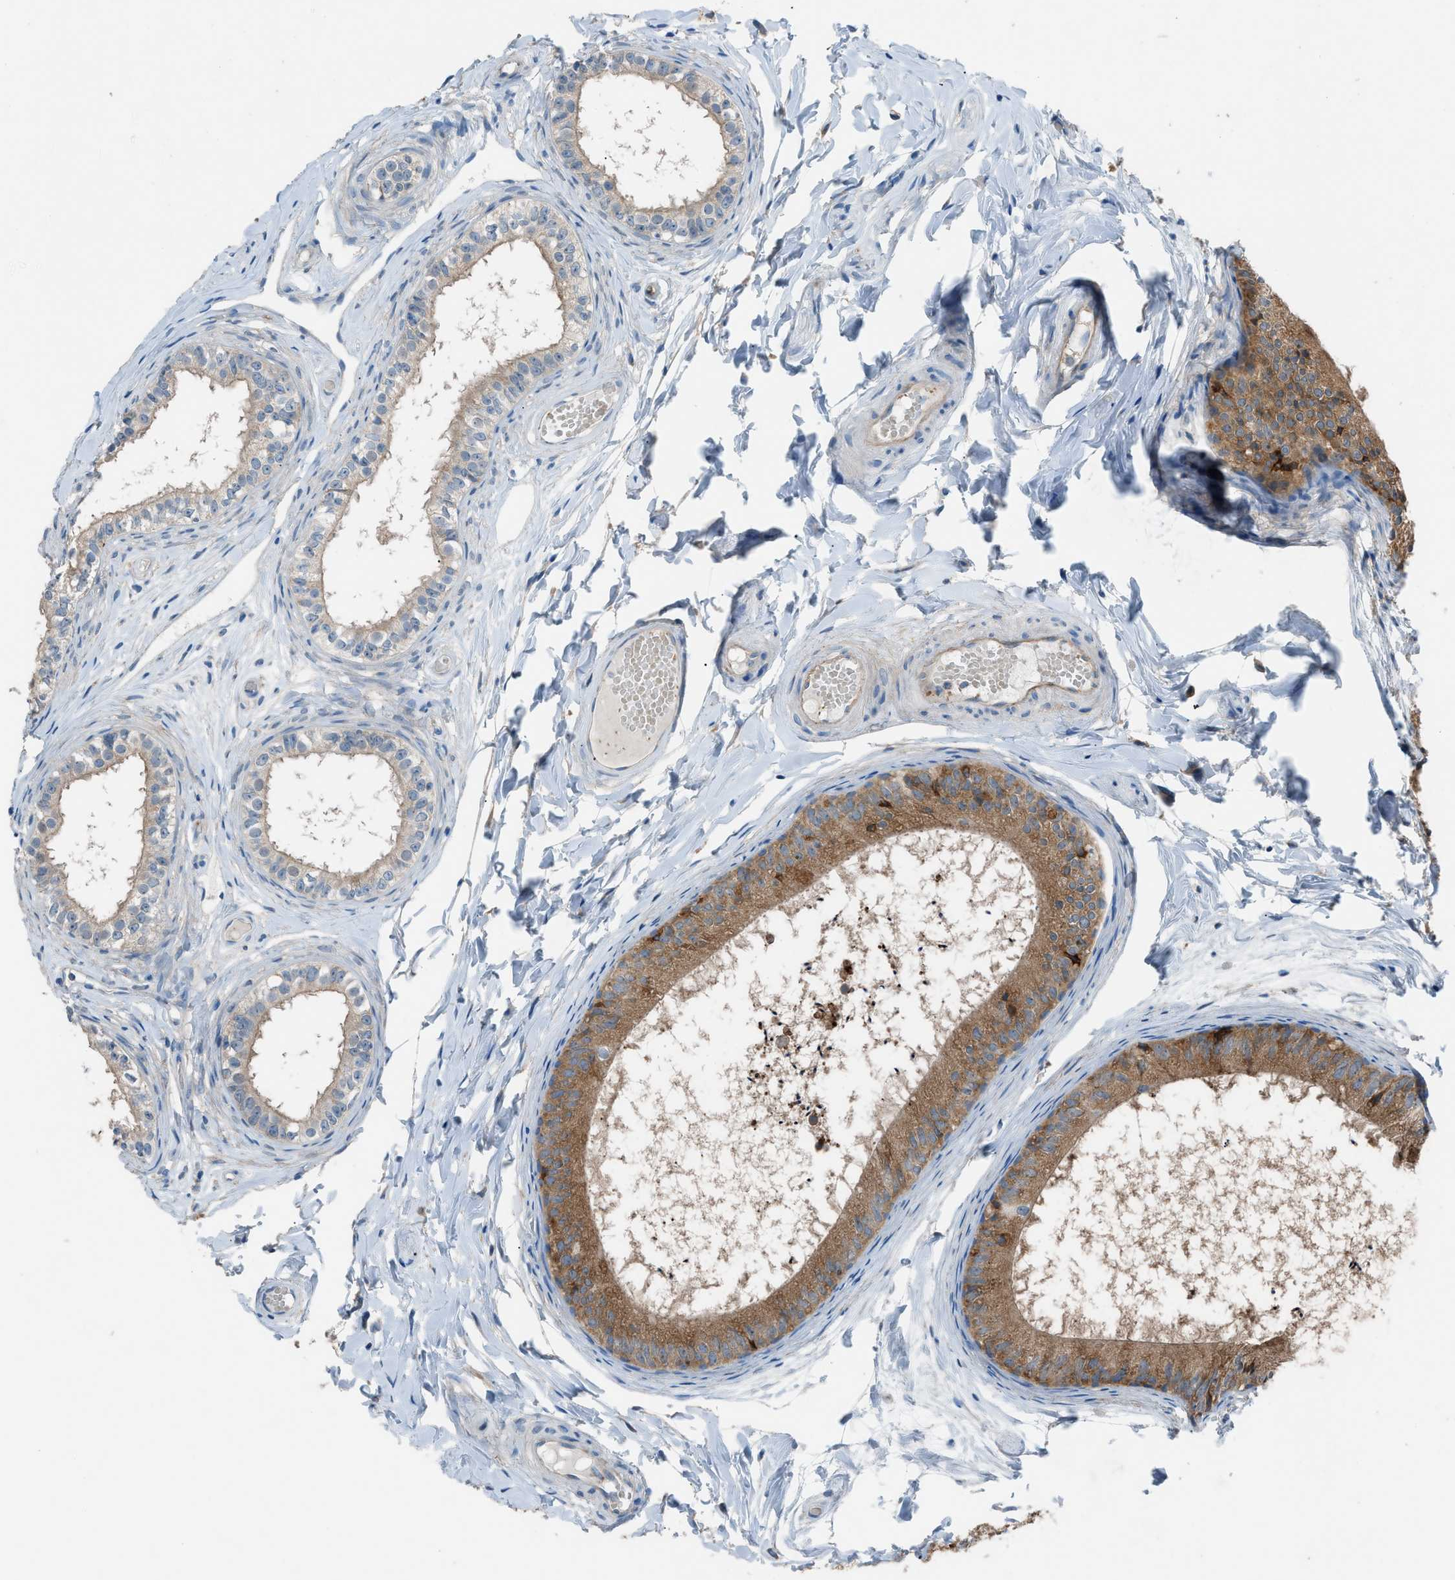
{"staining": {"intensity": "moderate", "quantity": ">75%", "location": "cytoplasmic/membranous"}, "tissue": "epididymis", "cell_type": "Glandular cells", "image_type": "normal", "snomed": [{"axis": "morphology", "description": "Normal tissue, NOS"}, {"axis": "topography", "description": "Epididymis"}], "caption": "High-magnification brightfield microscopy of benign epididymis stained with DAB (brown) and counterstained with hematoxylin (blue). glandular cells exhibit moderate cytoplasmic/membranous expression is identified in about>75% of cells.", "gene": "HEG1", "patient": {"sex": "male", "age": 46}}